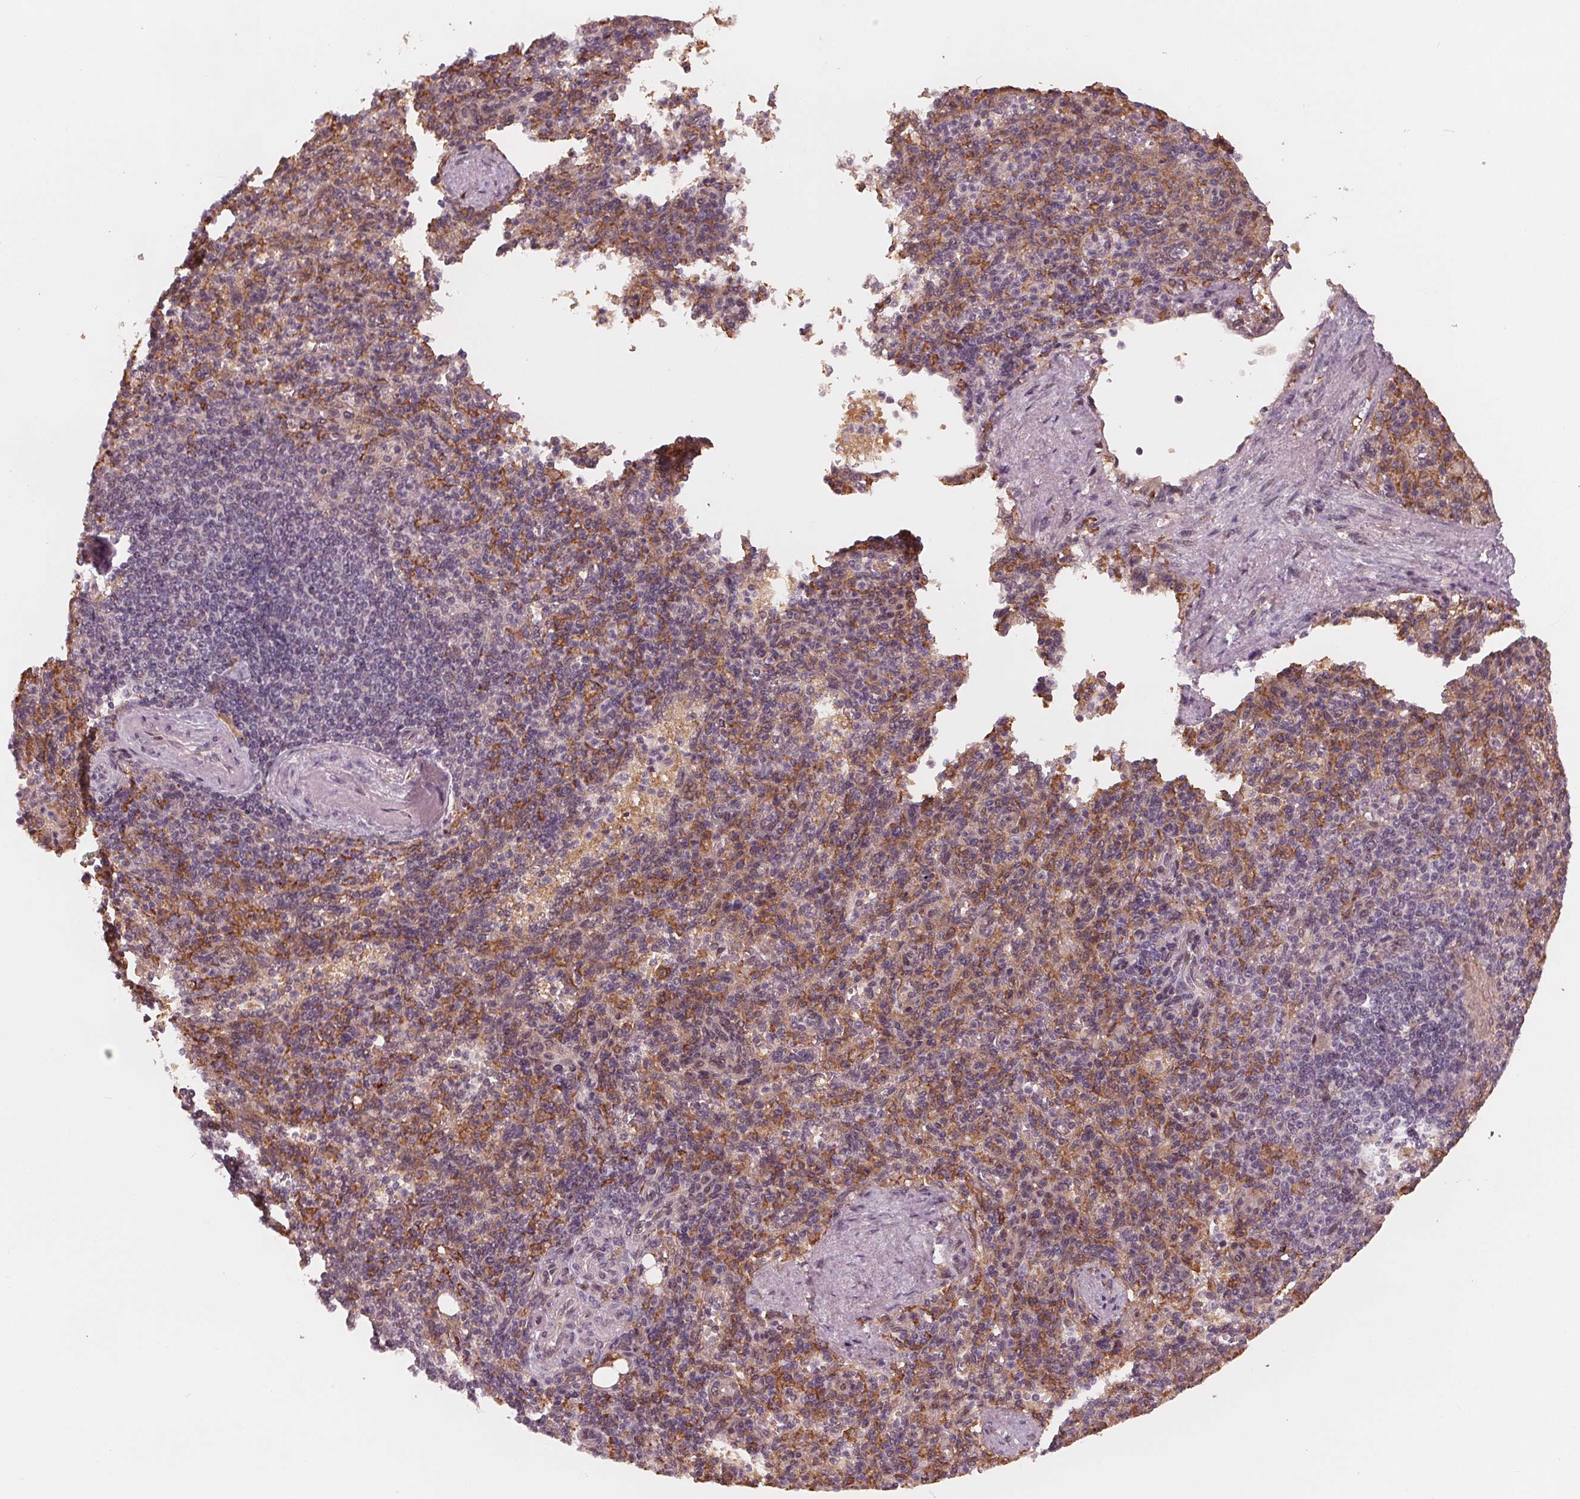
{"staining": {"intensity": "weak", "quantity": "25%-75%", "location": "cytoplasmic/membranous"}, "tissue": "spleen", "cell_type": "Cells in red pulp", "image_type": "normal", "snomed": [{"axis": "morphology", "description": "Normal tissue, NOS"}, {"axis": "topography", "description": "Spleen"}], "caption": "Brown immunohistochemical staining in normal human spleen exhibits weak cytoplasmic/membranous staining in about 25%-75% of cells in red pulp. Immunohistochemistry (ihc) stains the protein in brown and the nuclei are stained blue.", "gene": "IL9R", "patient": {"sex": "female", "age": 74}}